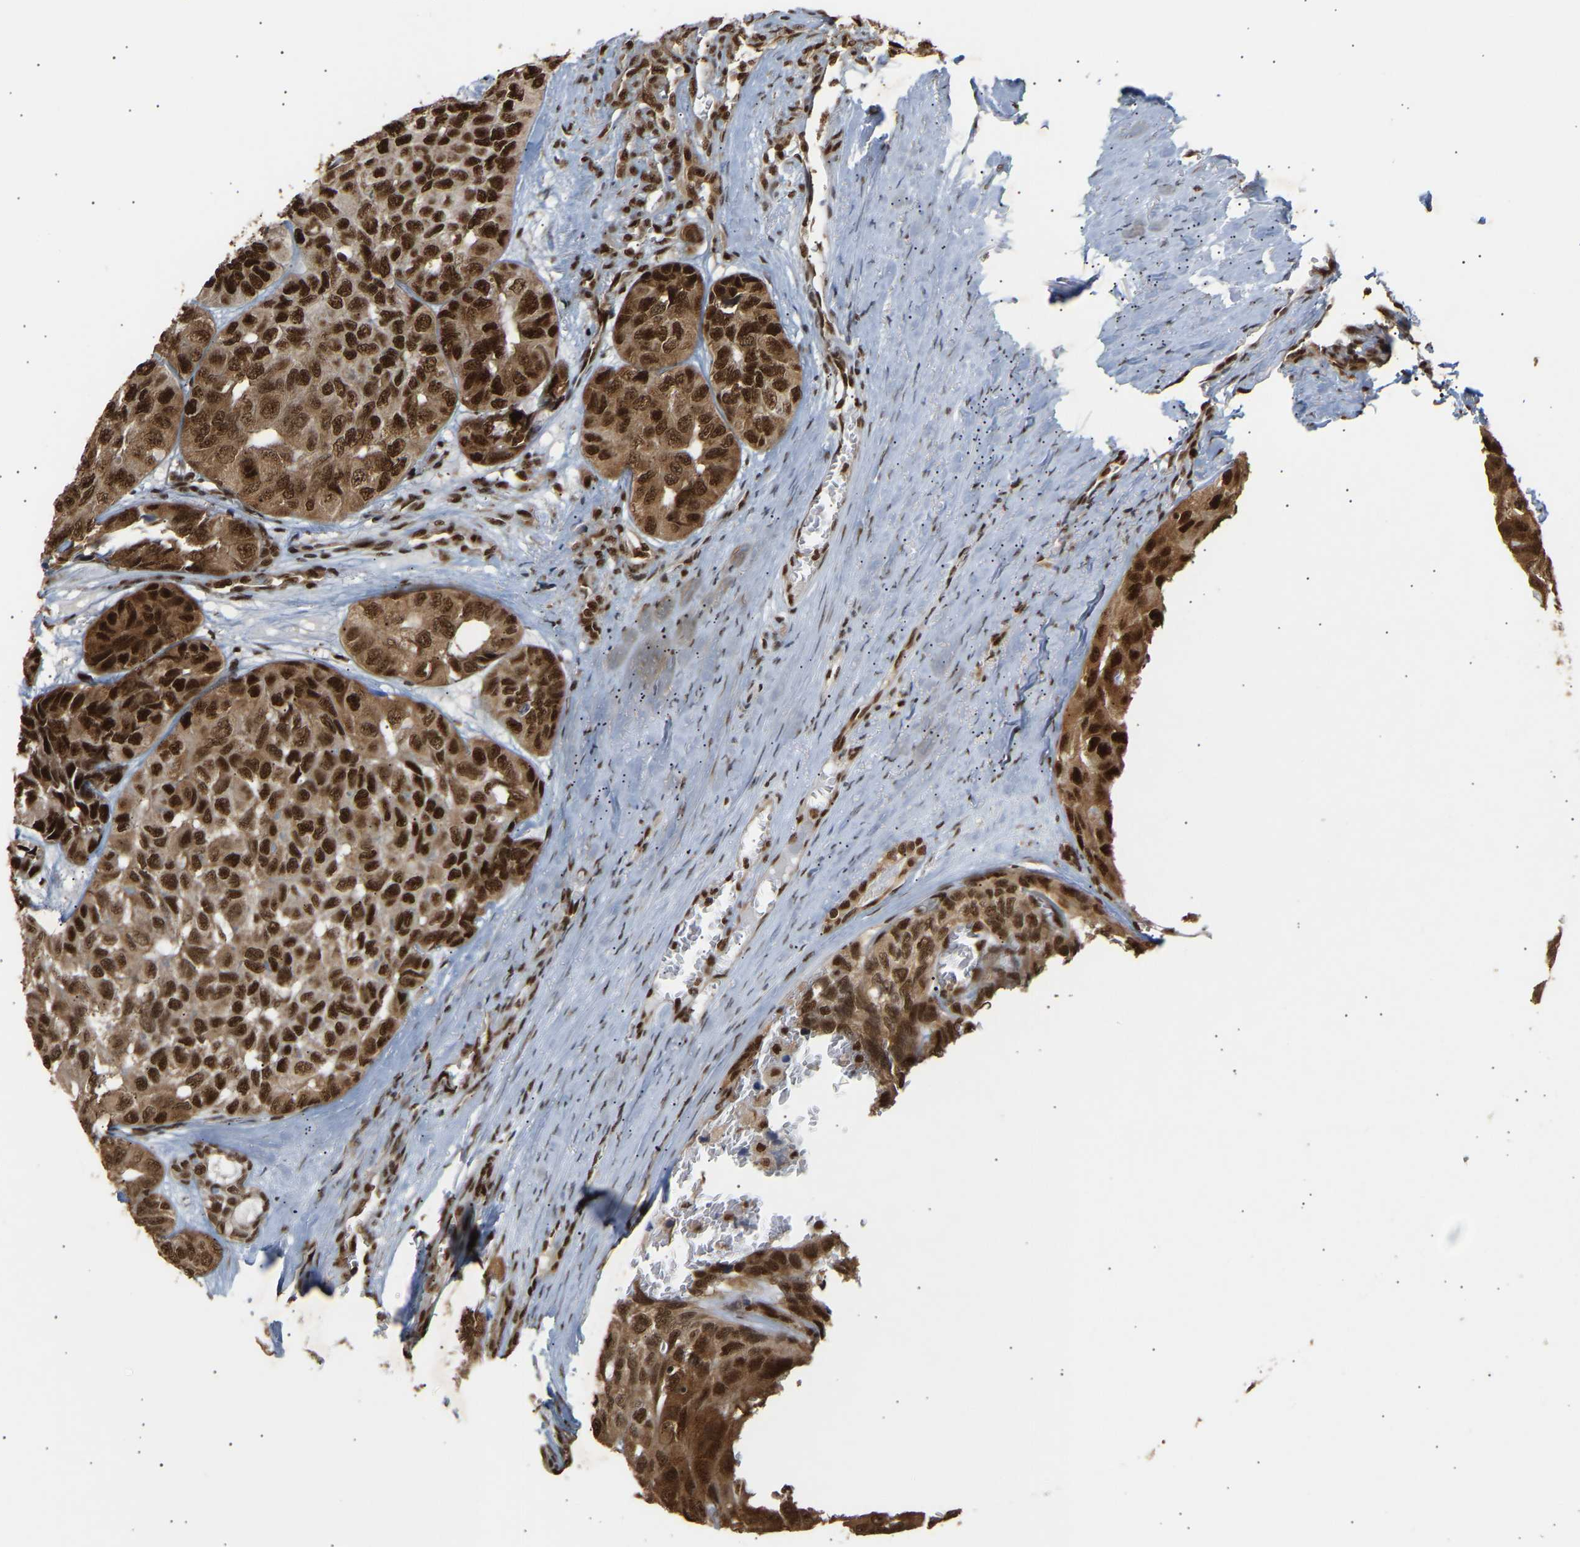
{"staining": {"intensity": "strong", "quantity": ">75%", "location": "cytoplasmic/membranous,nuclear"}, "tissue": "head and neck cancer", "cell_type": "Tumor cells", "image_type": "cancer", "snomed": [{"axis": "morphology", "description": "Adenocarcinoma, NOS"}, {"axis": "topography", "description": "Salivary gland, NOS"}, {"axis": "topography", "description": "Head-Neck"}], "caption": "A micrograph showing strong cytoplasmic/membranous and nuclear staining in approximately >75% of tumor cells in head and neck cancer, as visualized by brown immunohistochemical staining.", "gene": "ALYREF", "patient": {"sex": "female", "age": 76}}